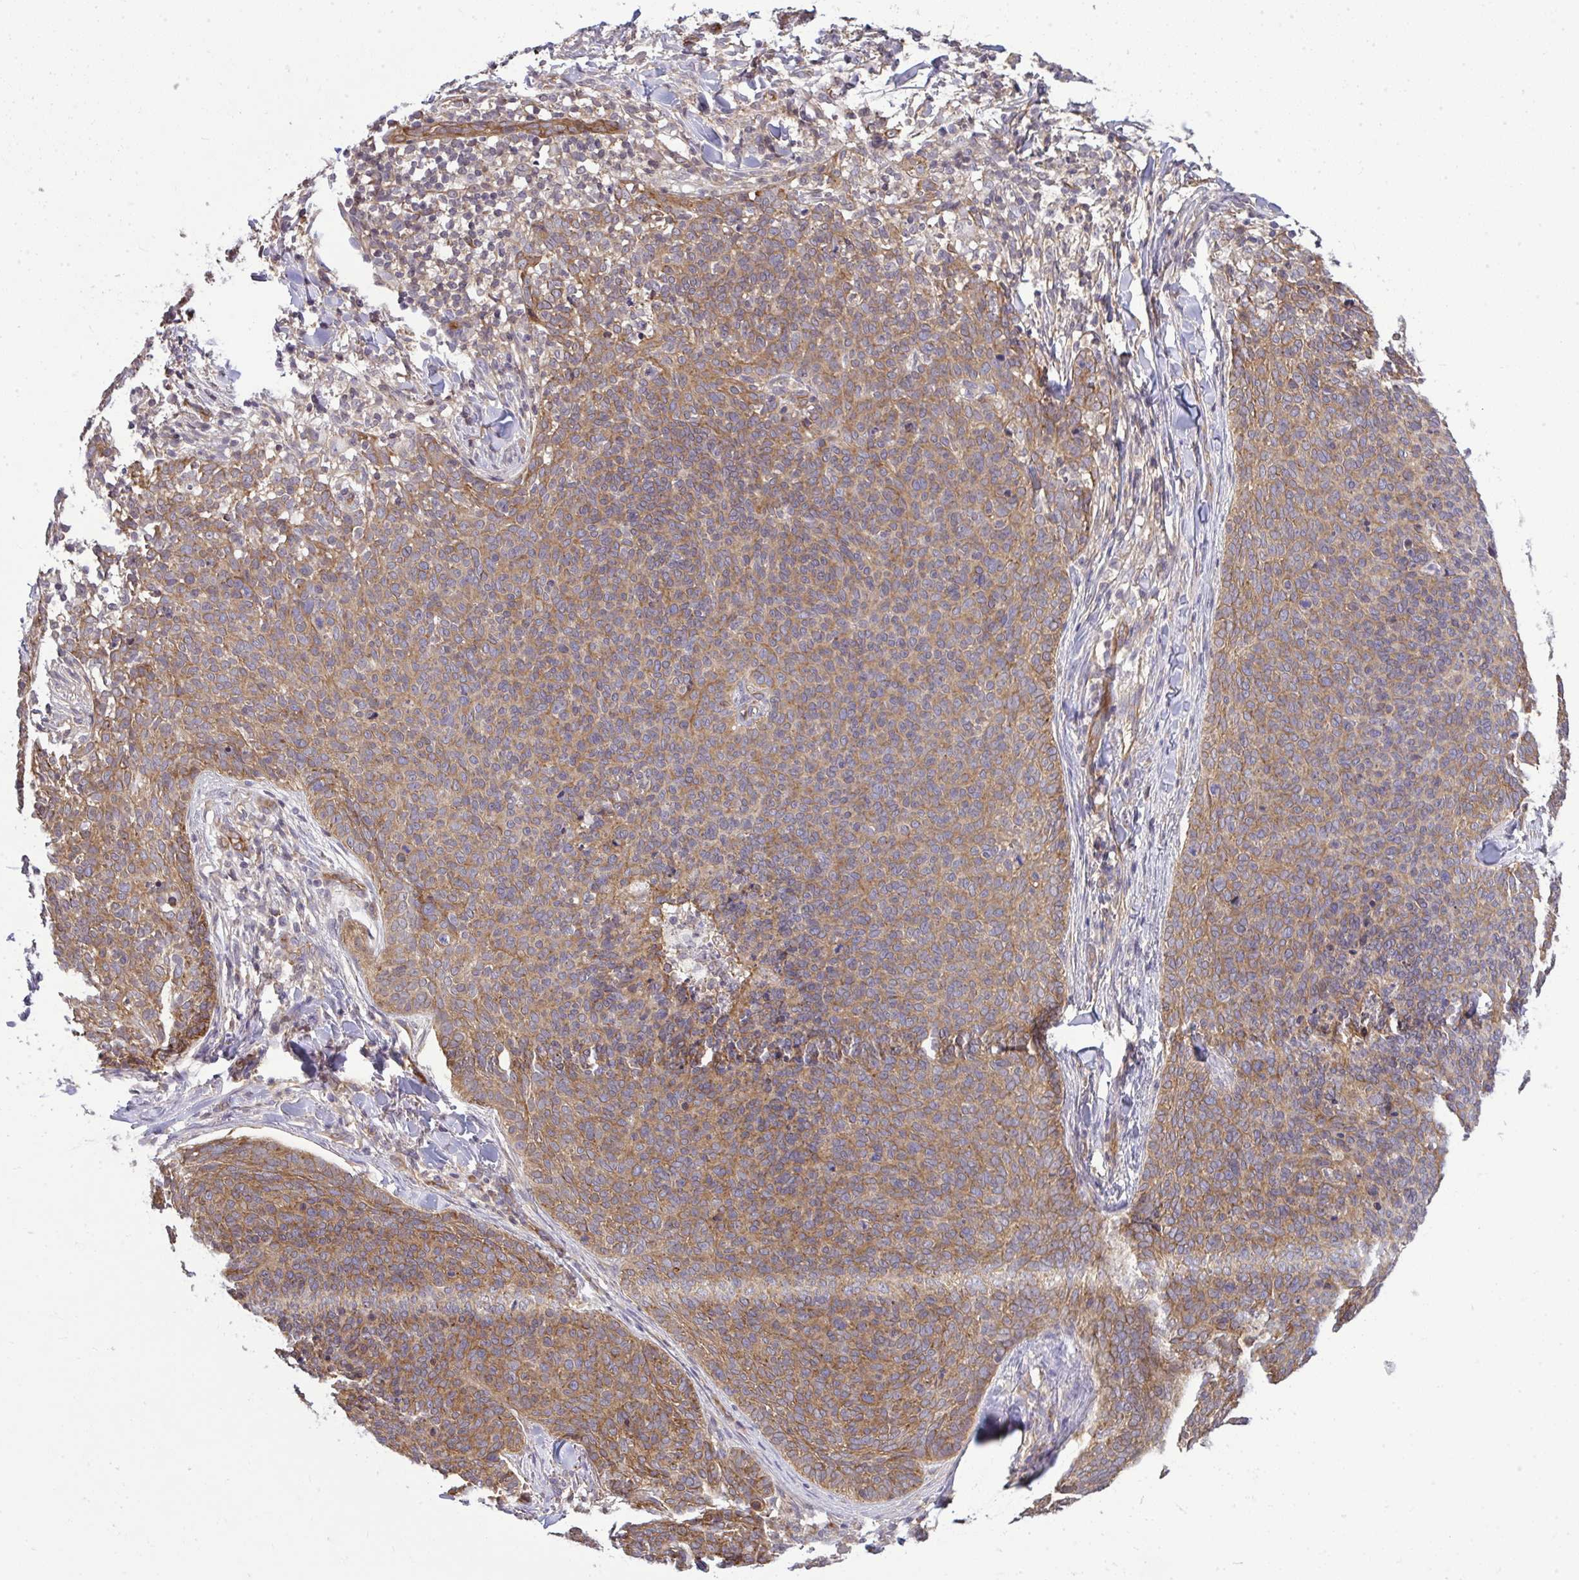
{"staining": {"intensity": "moderate", "quantity": ">75%", "location": "cytoplasmic/membranous"}, "tissue": "skin cancer", "cell_type": "Tumor cells", "image_type": "cancer", "snomed": [{"axis": "morphology", "description": "Basal cell carcinoma"}, {"axis": "topography", "description": "Skin"}, {"axis": "topography", "description": "Skin of face"}], "caption": "Protein expression analysis of basal cell carcinoma (skin) exhibits moderate cytoplasmic/membranous staining in about >75% of tumor cells.", "gene": "FUT10", "patient": {"sex": "male", "age": 56}}